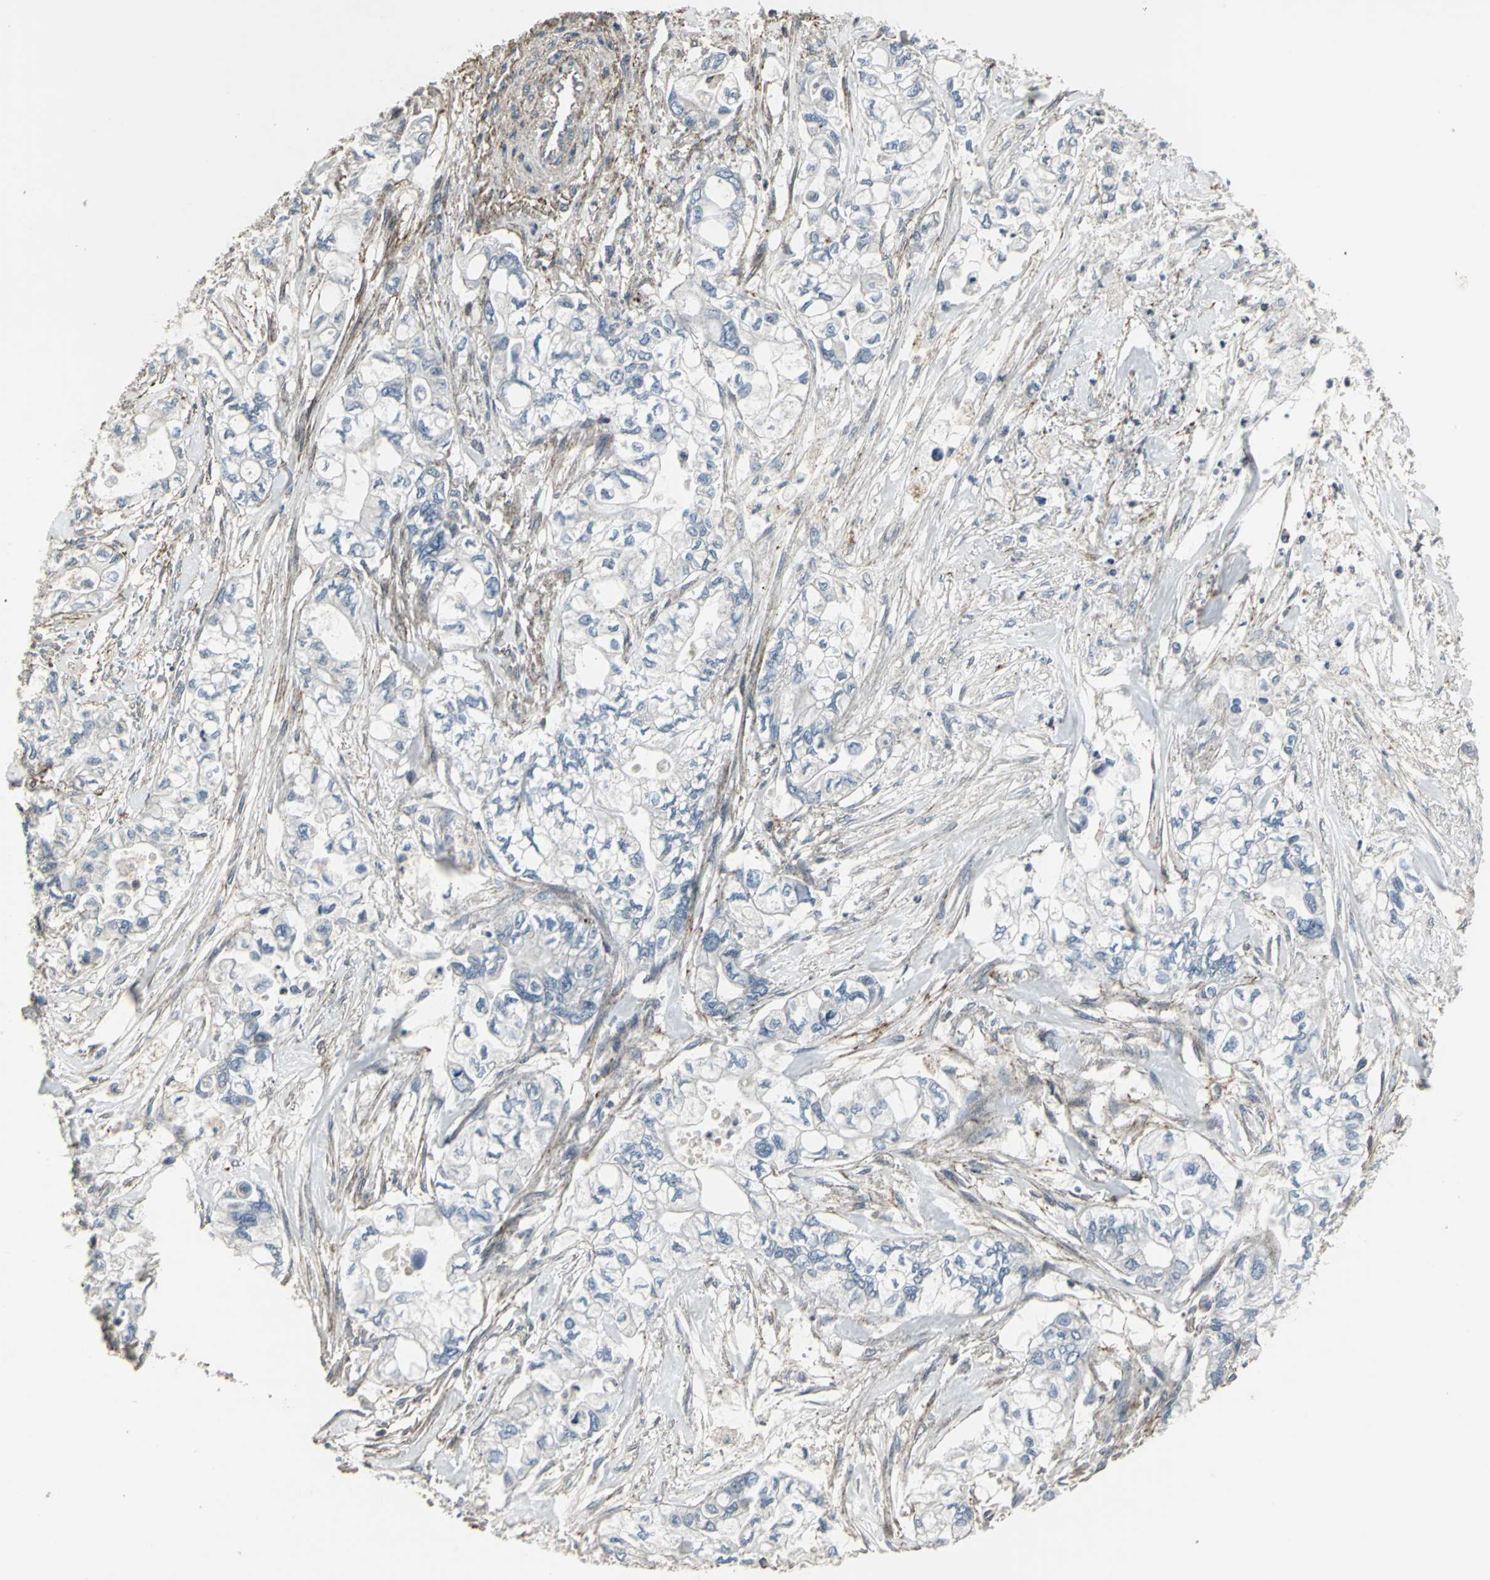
{"staining": {"intensity": "negative", "quantity": "none", "location": "none"}, "tissue": "pancreatic cancer", "cell_type": "Tumor cells", "image_type": "cancer", "snomed": [{"axis": "morphology", "description": "Adenocarcinoma, NOS"}, {"axis": "topography", "description": "Pancreas"}], "caption": "High power microscopy histopathology image of an immunohistochemistry image of adenocarcinoma (pancreatic), revealing no significant expression in tumor cells.", "gene": "DNAJB4", "patient": {"sex": "male", "age": 79}}